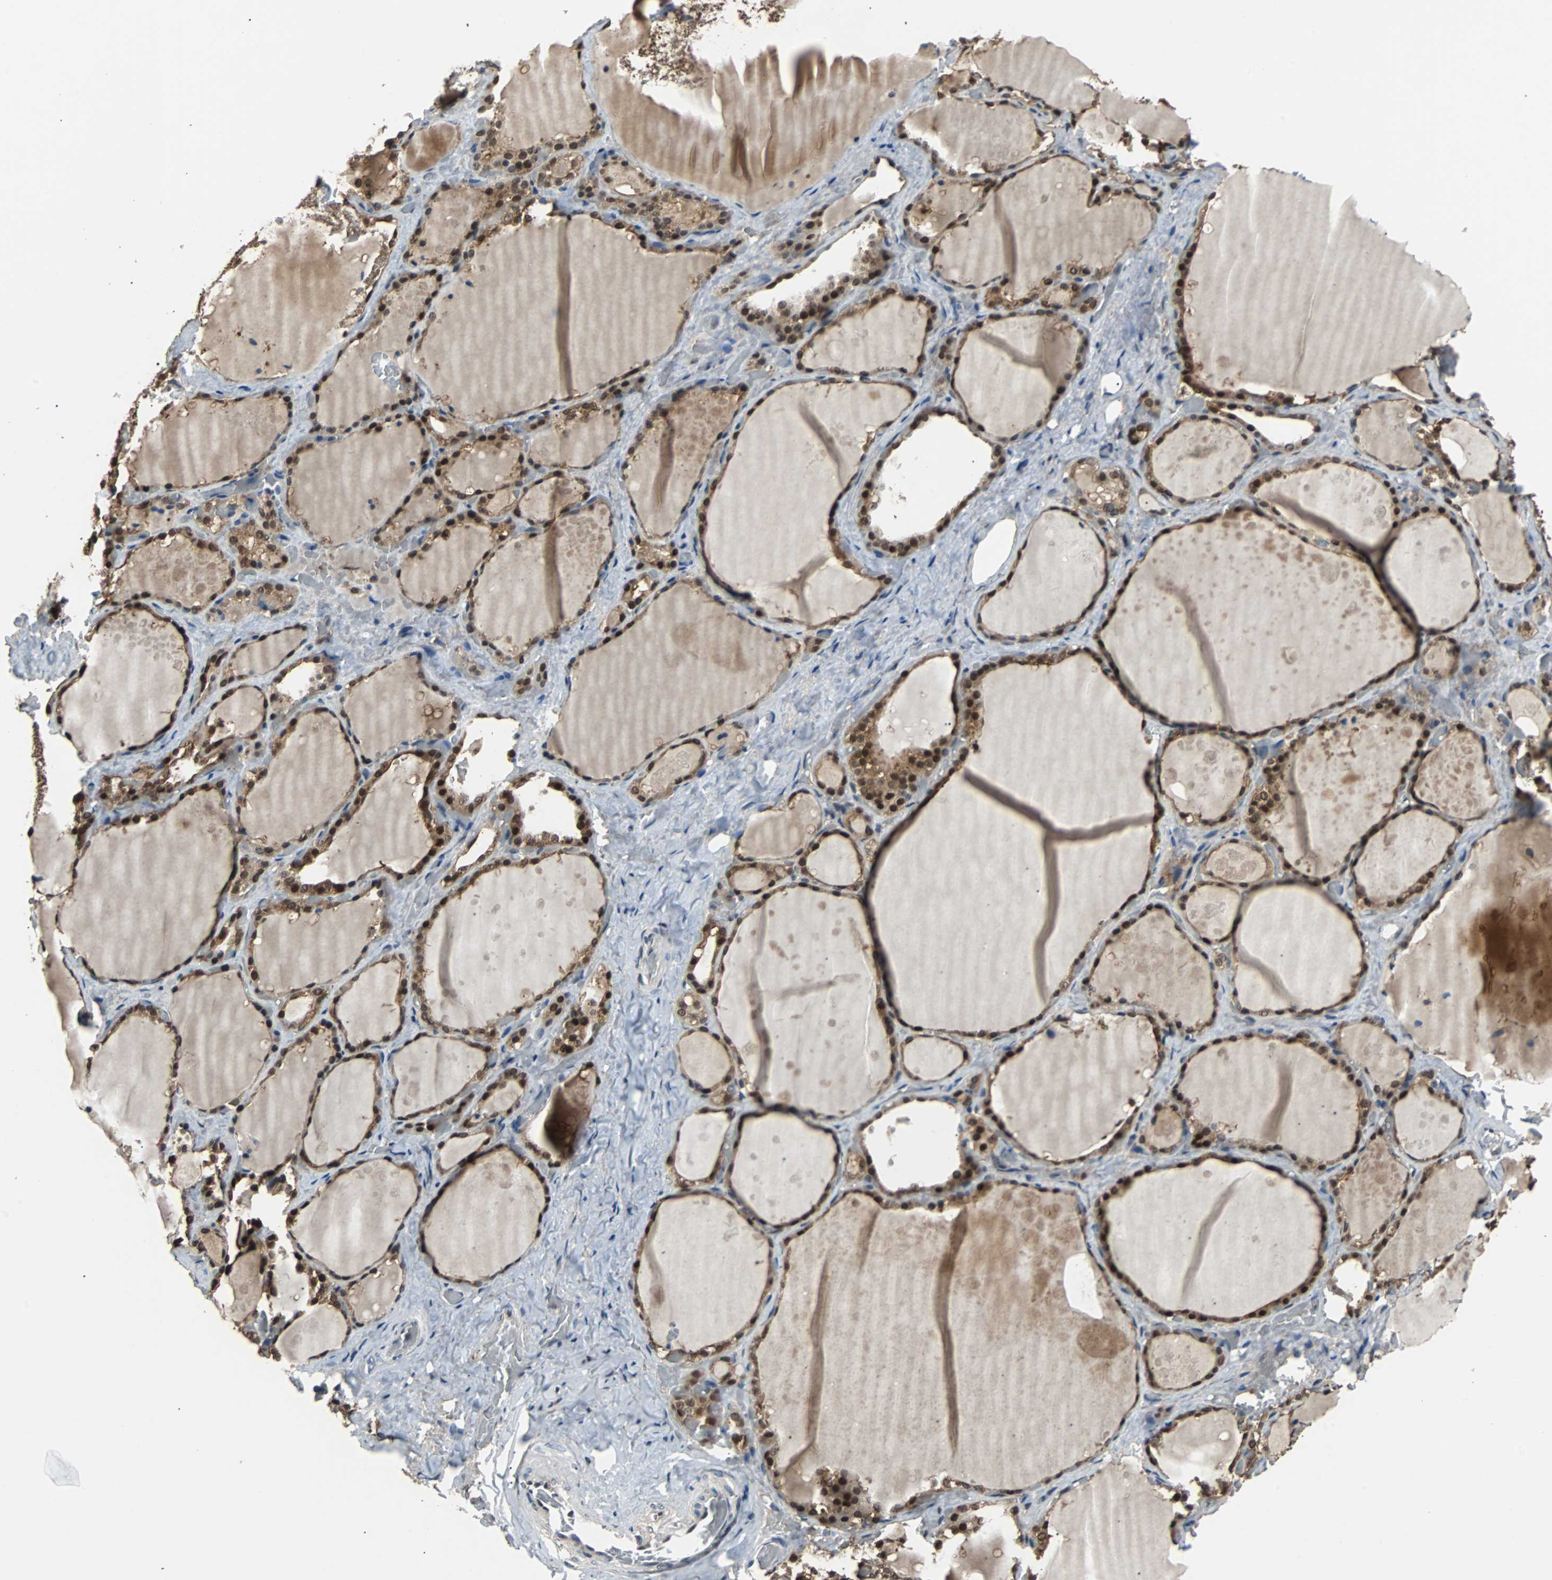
{"staining": {"intensity": "strong", "quantity": ">75%", "location": "nuclear"}, "tissue": "thyroid gland", "cell_type": "Glandular cells", "image_type": "normal", "snomed": [{"axis": "morphology", "description": "Normal tissue, NOS"}, {"axis": "topography", "description": "Thyroid gland"}], "caption": "Immunohistochemistry of unremarkable thyroid gland shows high levels of strong nuclear staining in about >75% of glandular cells. The protein is shown in brown color, while the nuclei are stained blue.", "gene": "PRDX6", "patient": {"sex": "male", "age": 61}}